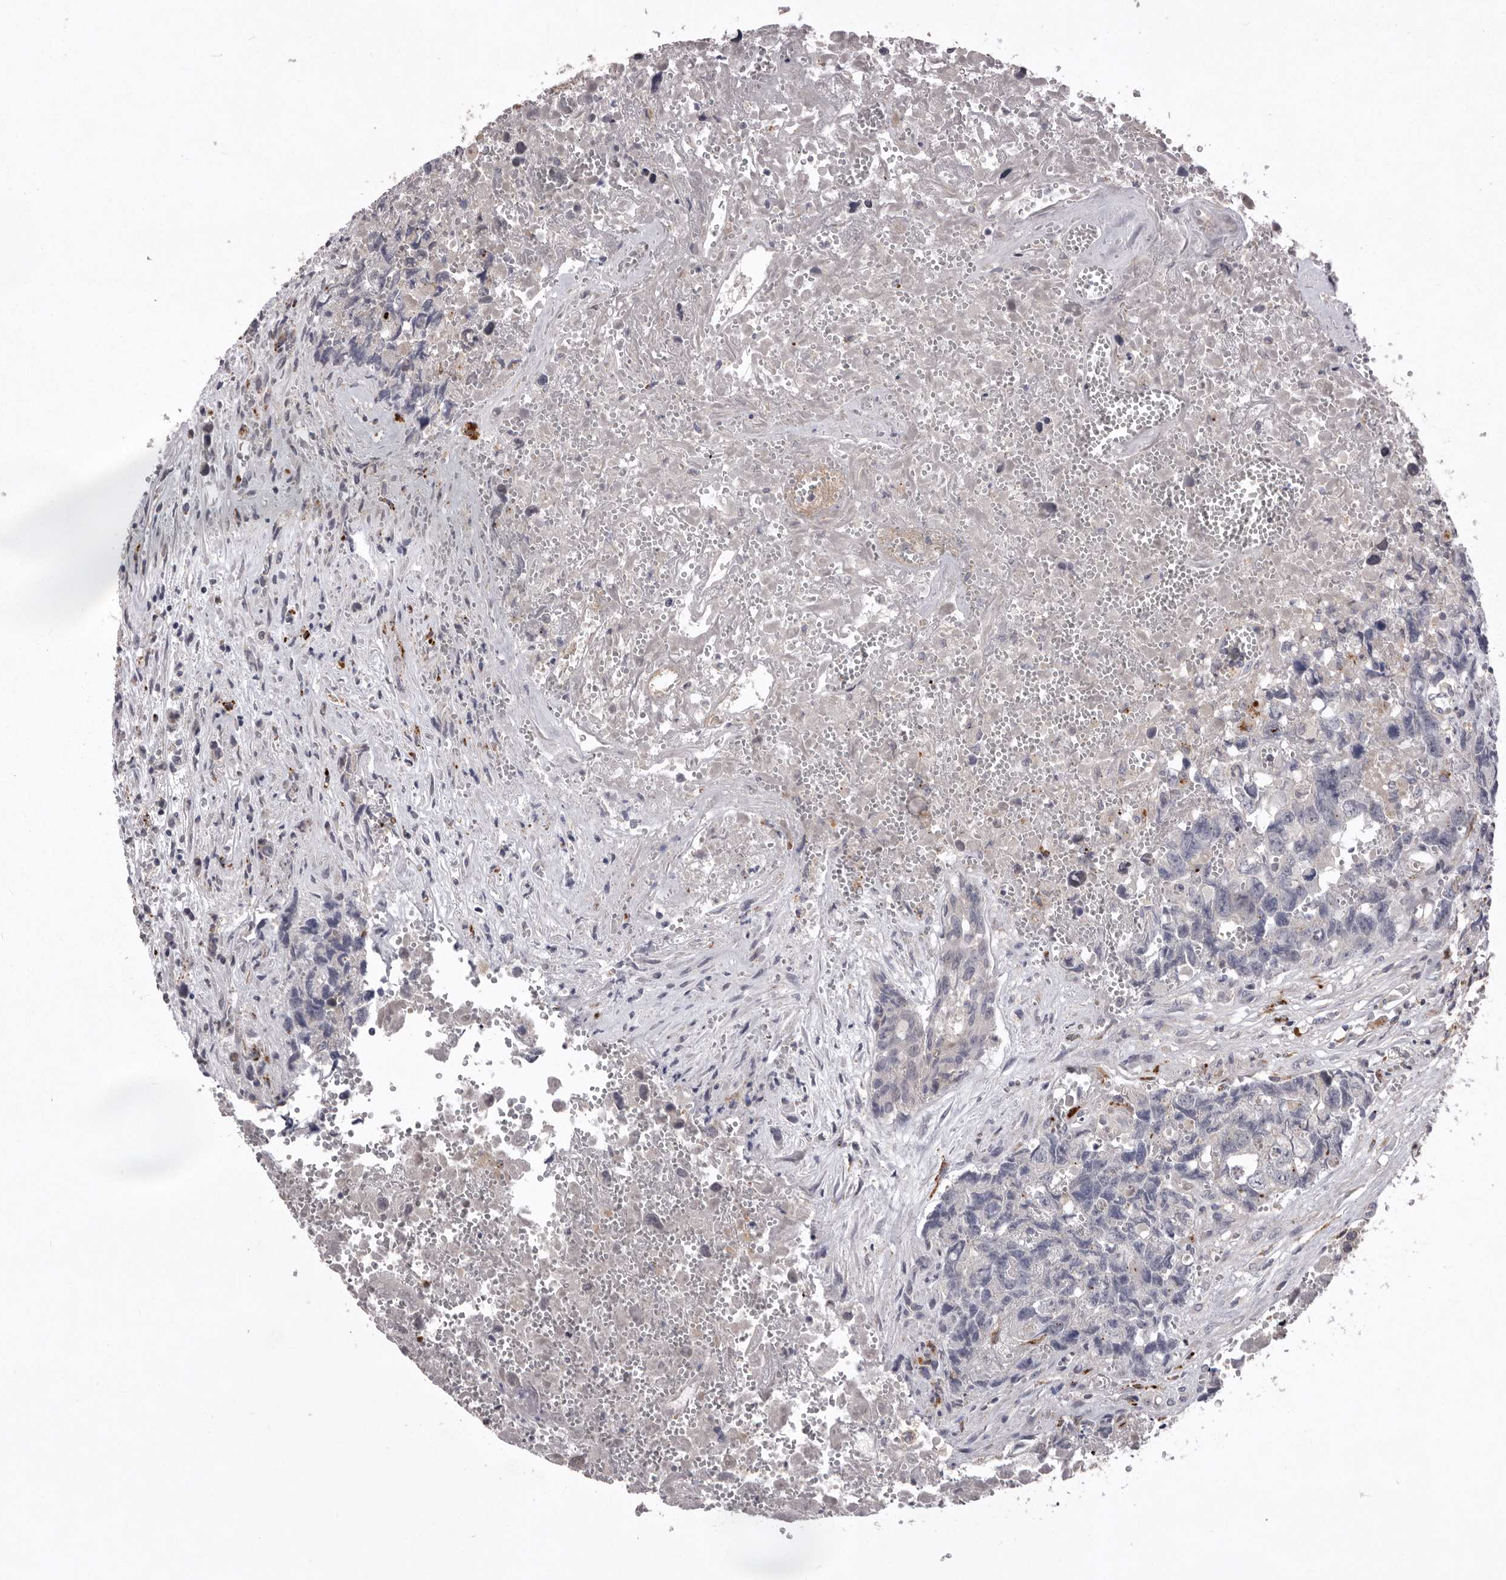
{"staining": {"intensity": "negative", "quantity": "none", "location": "none"}, "tissue": "testis cancer", "cell_type": "Tumor cells", "image_type": "cancer", "snomed": [{"axis": "morphology", "description": "Carcinoma, Embryonal, NOS"}, {"axis": "topography", "description": "Testis"}], "caption": "This is an IHC histopathology image of embryonal carcinoma (testis). There is no positivity in tumor cells.", "gene": "WDR47", "patient": {"sex": "male", "age": 31}}